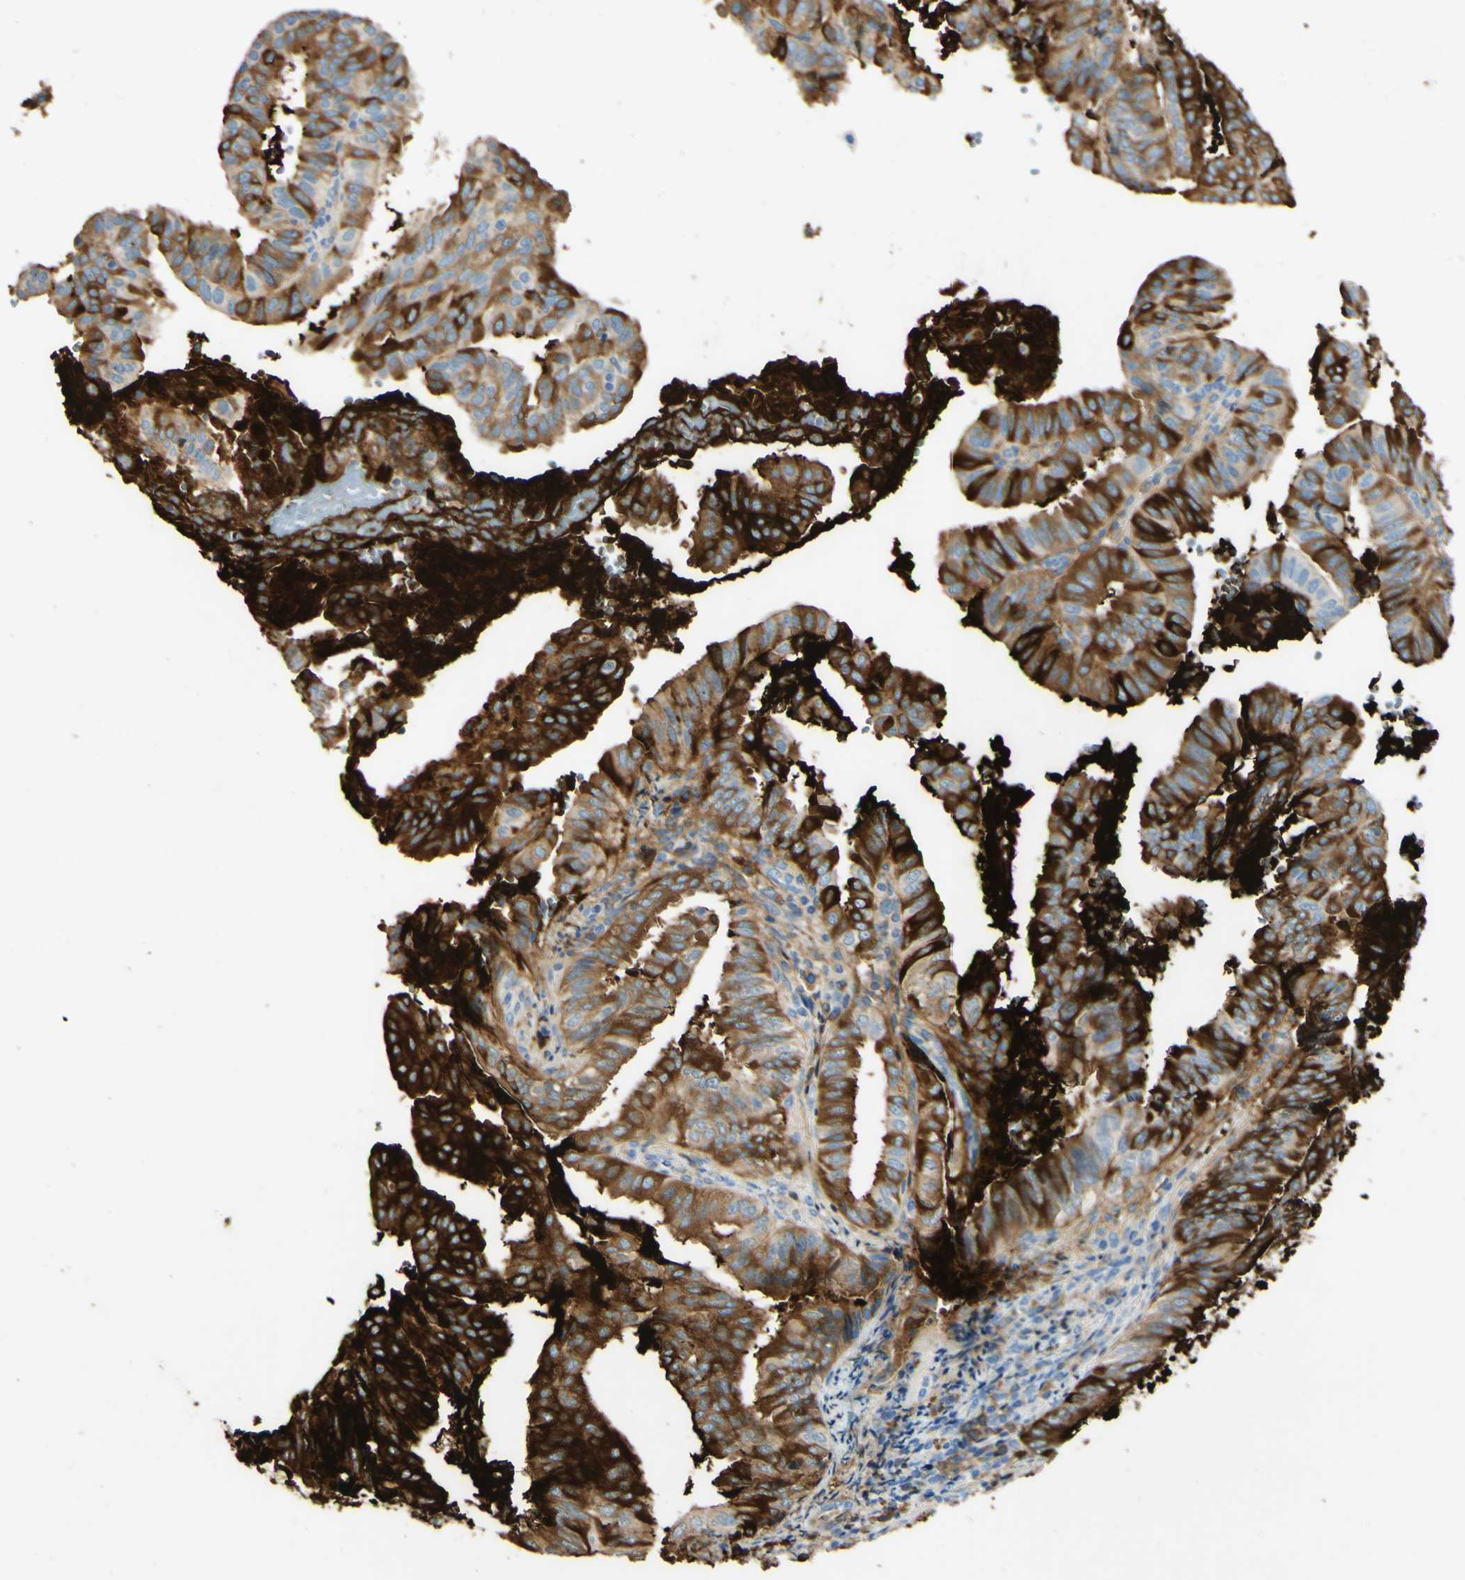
{"staining": {"intensity": "strong", "quantity": ">75%", "location": "cytoplasmic/membranous"}, "tissue": "endometrial cancer", "cell_type": "Tumor cells", "image_type": "cancer", "snomed": [{"axis": "morphology", "description": "Adenocarcinoma, NOS"}, {"axis": "topography", "description": "Endometrium"}], "caption": "DAB immunohistochemical staining of endometrial cancer shows strong cytoplasmic/membranous protein positivity in approximately >75% of tumor cells.", "gene": "PIGR", "patient": {"sex": "female", "age": 58}}